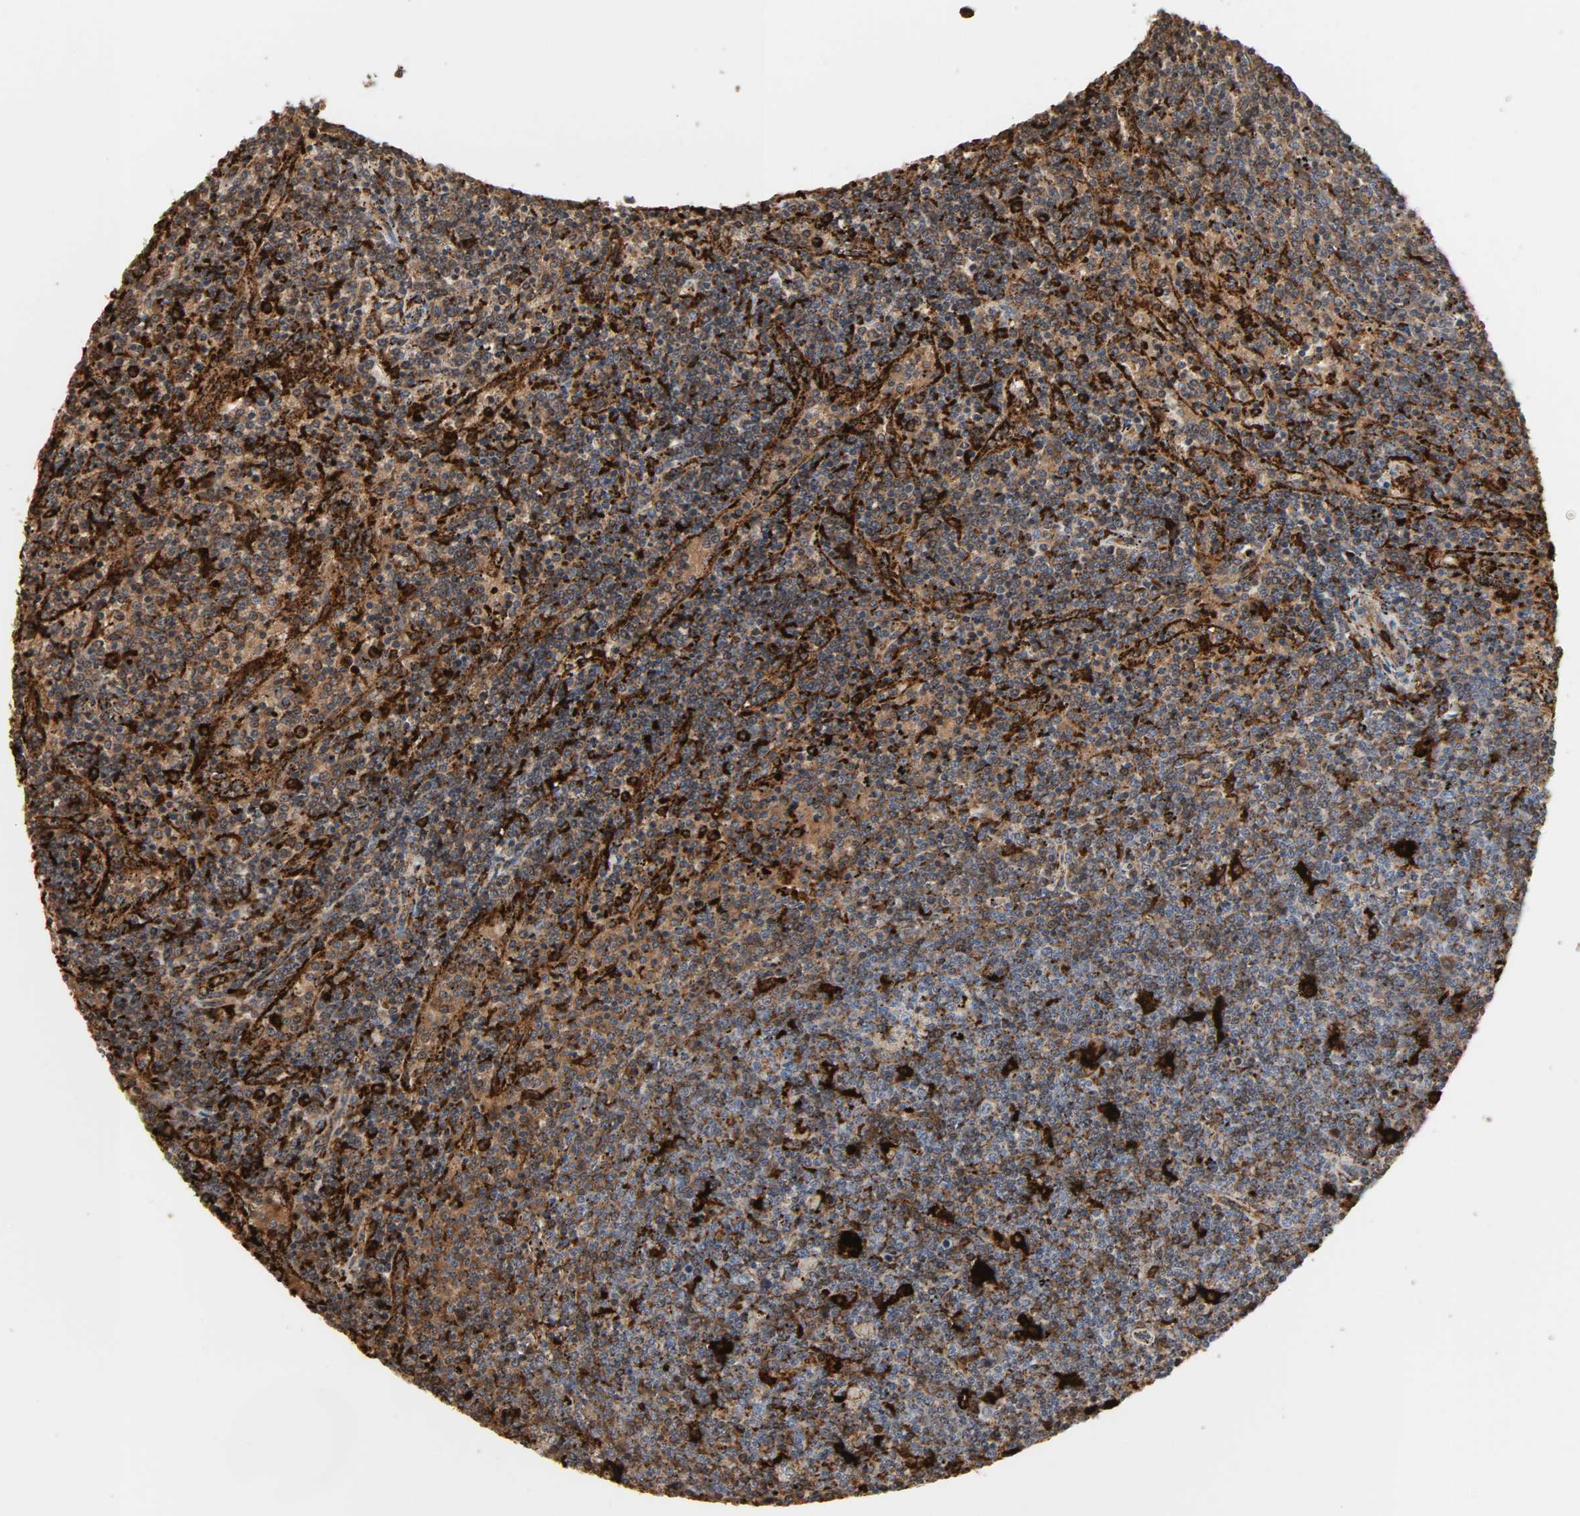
{"staining": {"intensity": "moderate", "quantity": ">75%", "location": "cytoplasmic/membranous"}, "tissue": "lymphoma", "cell_type": "Tumor cells", "image_type": "cancer", "snomed": [{"axis": "morphology", "description": "Malignant lymphoma, non-Hodgkin's type, Low grade"}, {"axis": "topography", "description": "Spleen"}], "caption": "Lymphoma tissue demonstrates moderate cytoplasmic/membranous positivity in approximately >75% of tumor cells, visualized by immunohistochemistry. Nuclei are stained in blue.", "gene": "PSAP", "patient": {"sex": "female", "age": 50}}